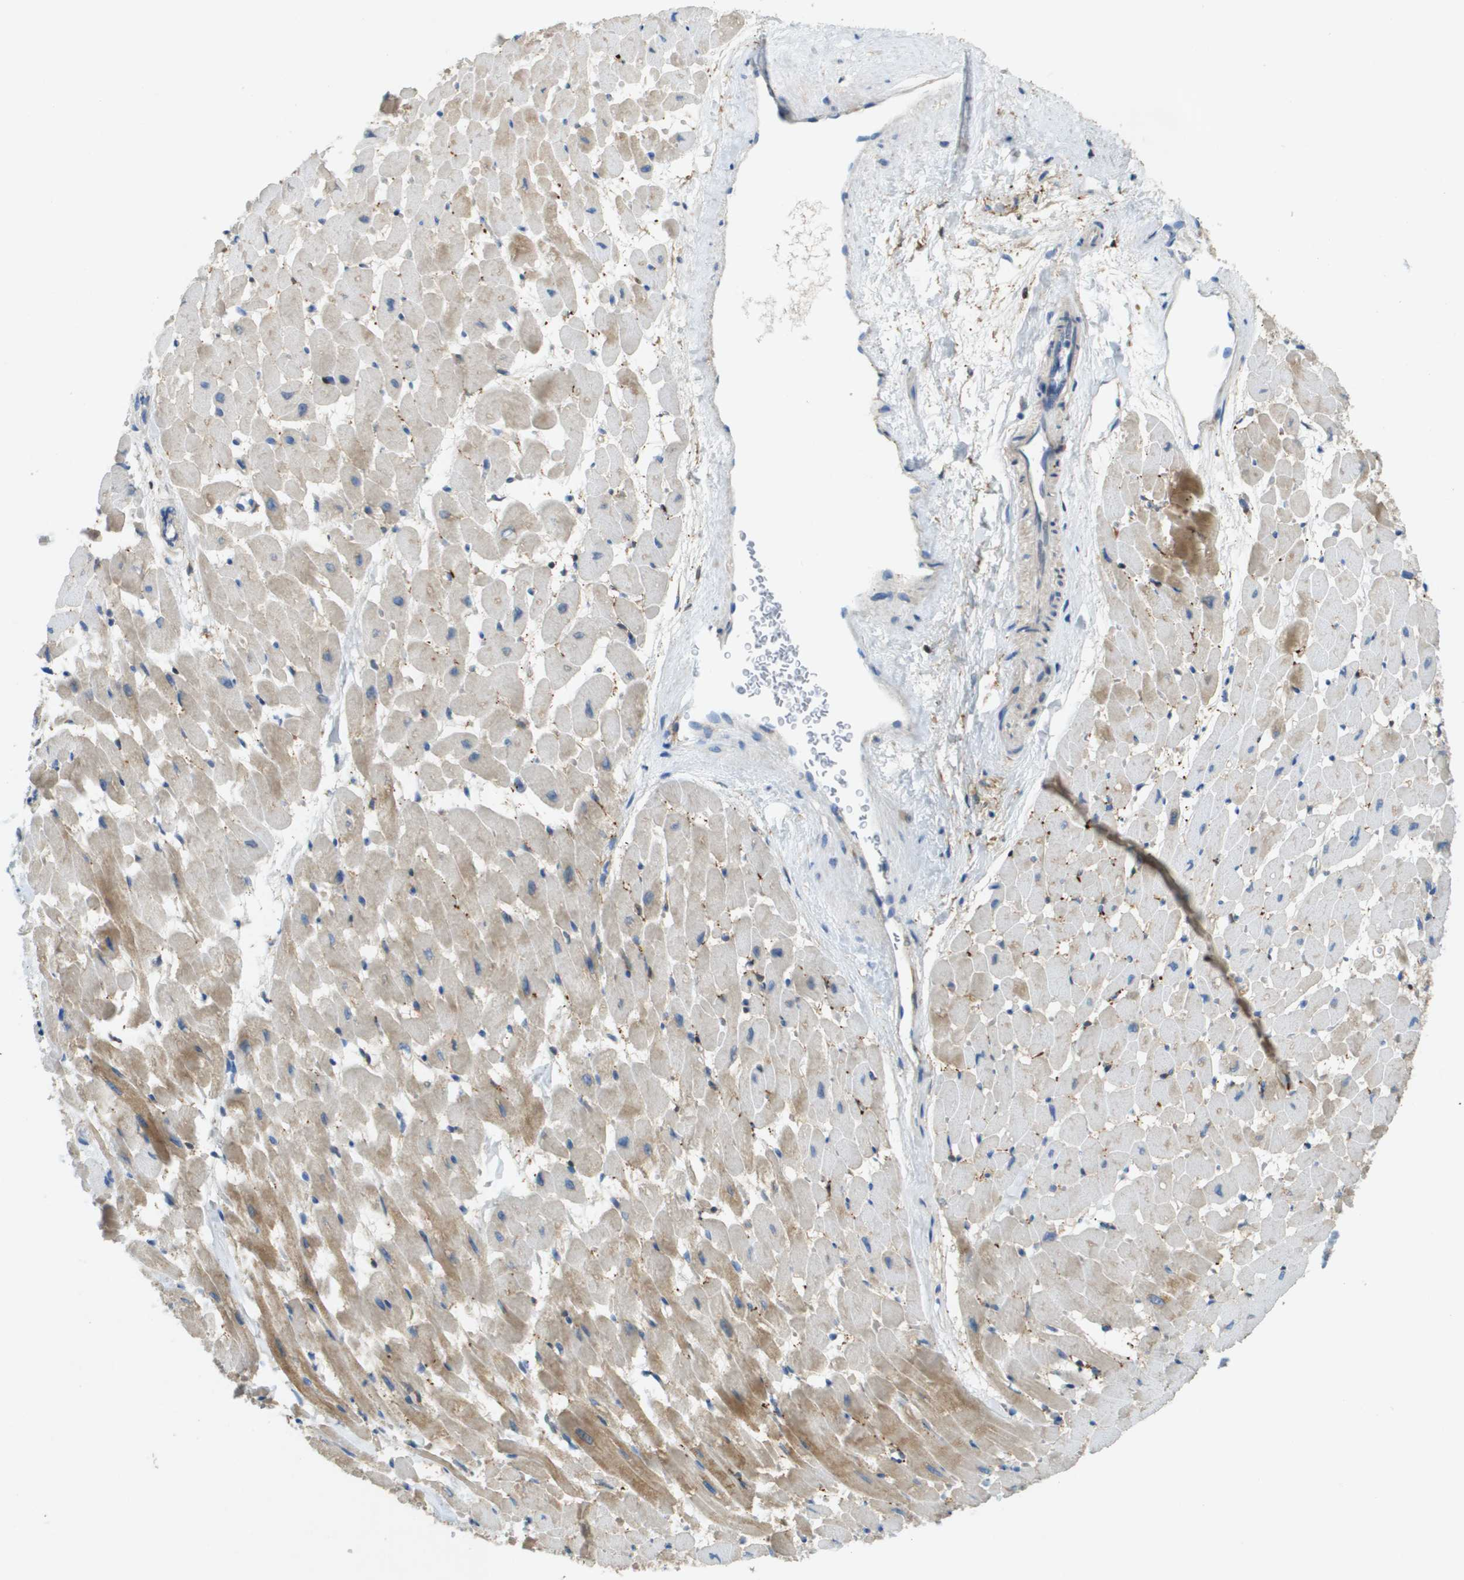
{"staining": {"intensity": "moderate", "quantity": "25%-75%", "location": "cytoplasmic/membranous"}, "tissue": "heart muscle", "cell_type": "Cardiomyocytes", "image_type": "normal", "snomed": [{"axis": "morphology", "description": "Normal tissue, NOS"}, {"axis": "topography", "description": "Heart"}], "caption": "Heart muscle stained with DAB IHC reveals medium levels of moderate cytoplasmic/membranous expression in approximately 25%-75% of cardiomyocytes.", "gene": "CYGB", "patient": {"sex": "male", "age": 45}}